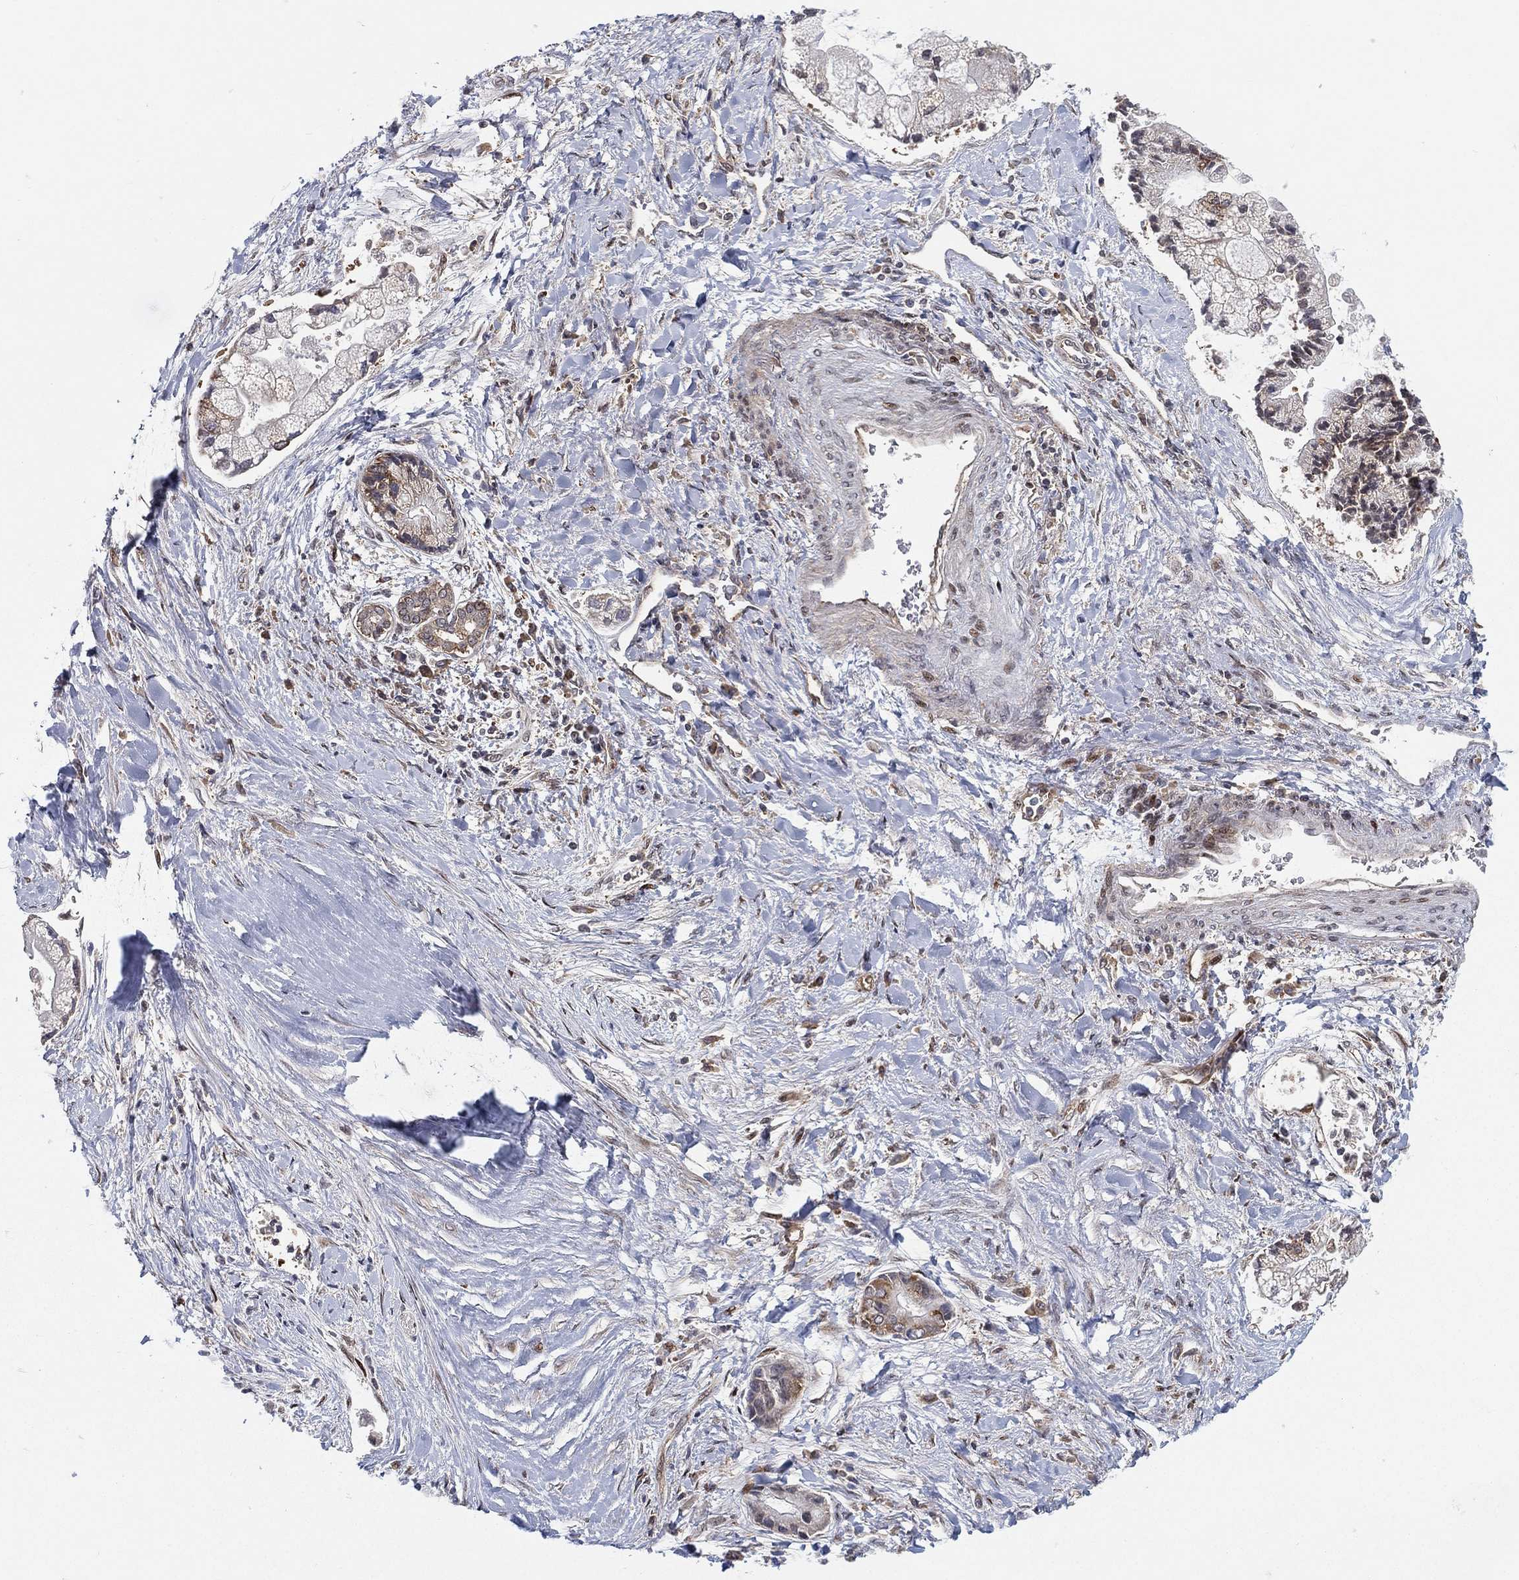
{"staining": {"intensity": "moderate", "quantity": "25%-75%", "location": "cytoplasmic/membranous"}, "tissue": "liver cancer", "cell_type": "Tumor cells", "image_type": "cancer", "snomed": [{"axis": "morphology", "description": "Cholangiocarcinoma"}, {"axis": "topography", "description": "Liver"}], "caption": "A histopathology image of cholangiocarcinoma (liver) stained for a protein exhibits moderate cytoplasmic/membranous brown staining in tumor cells.", "gene": "TMTC4", "patient": {"sex": "male", "age": 50}}